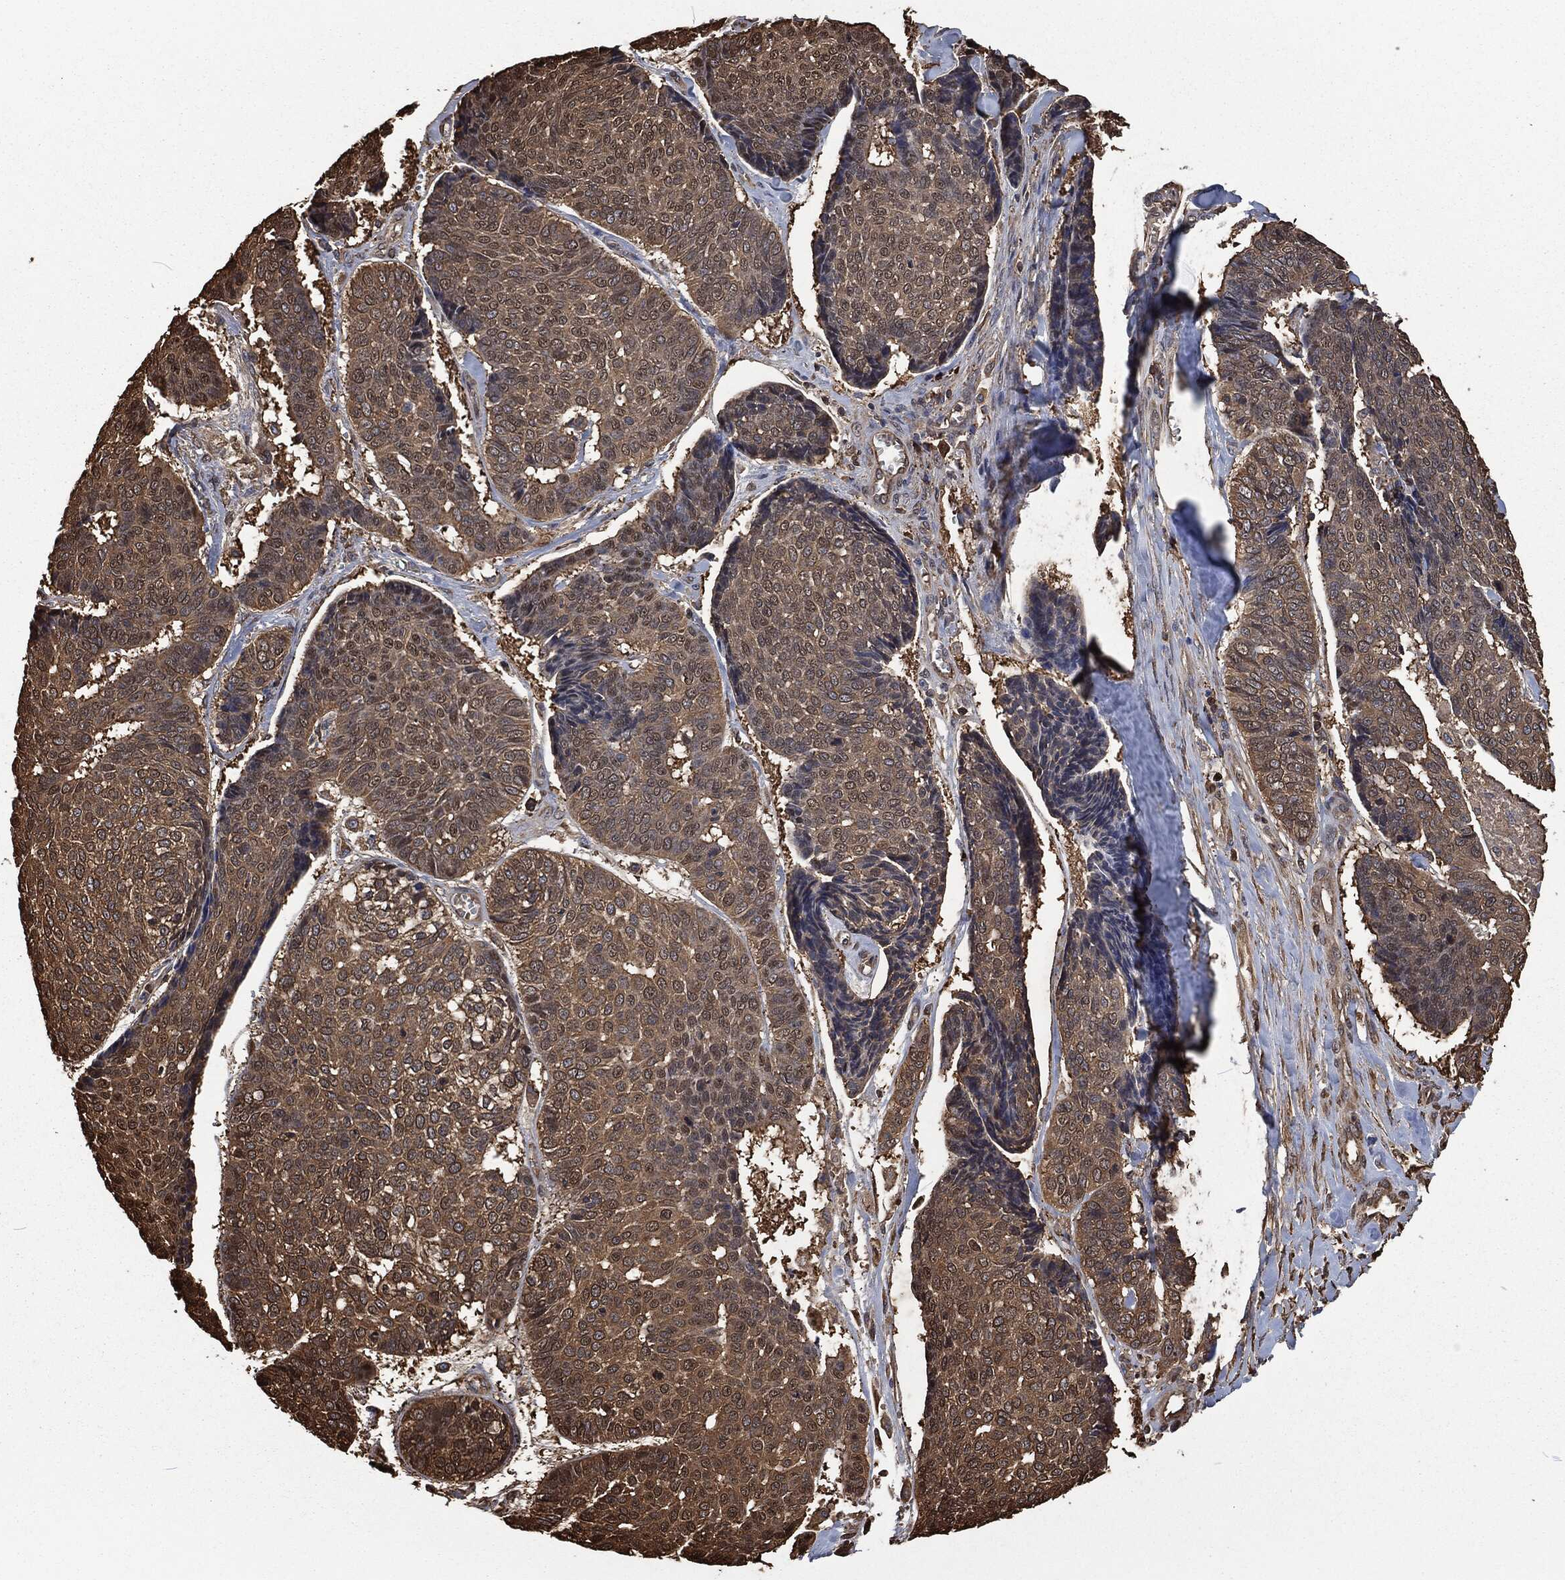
{"staining": {"intensity": "moderate", "quantity": "25%-75%", "location": "cytoplasmic/membranous"}, "tissue": "skin cancer", "cell_type": "Tumor cells", "image_type": "cancer", "snomed": [{"axis": "morphology", "description": "Basal cell carcinoma"}, {"axis": "topography", "description": "Skin"}], "caption": "Approximately 25%-75% of tumor cells in human basal cell carcinoma (skin) reveal moderate cytoplasmic/membranous protein positivity as visualized by brown immunohistochemical staining.", "gene": "PRDX4", "patient": {"sex": "male", "age": 86}}